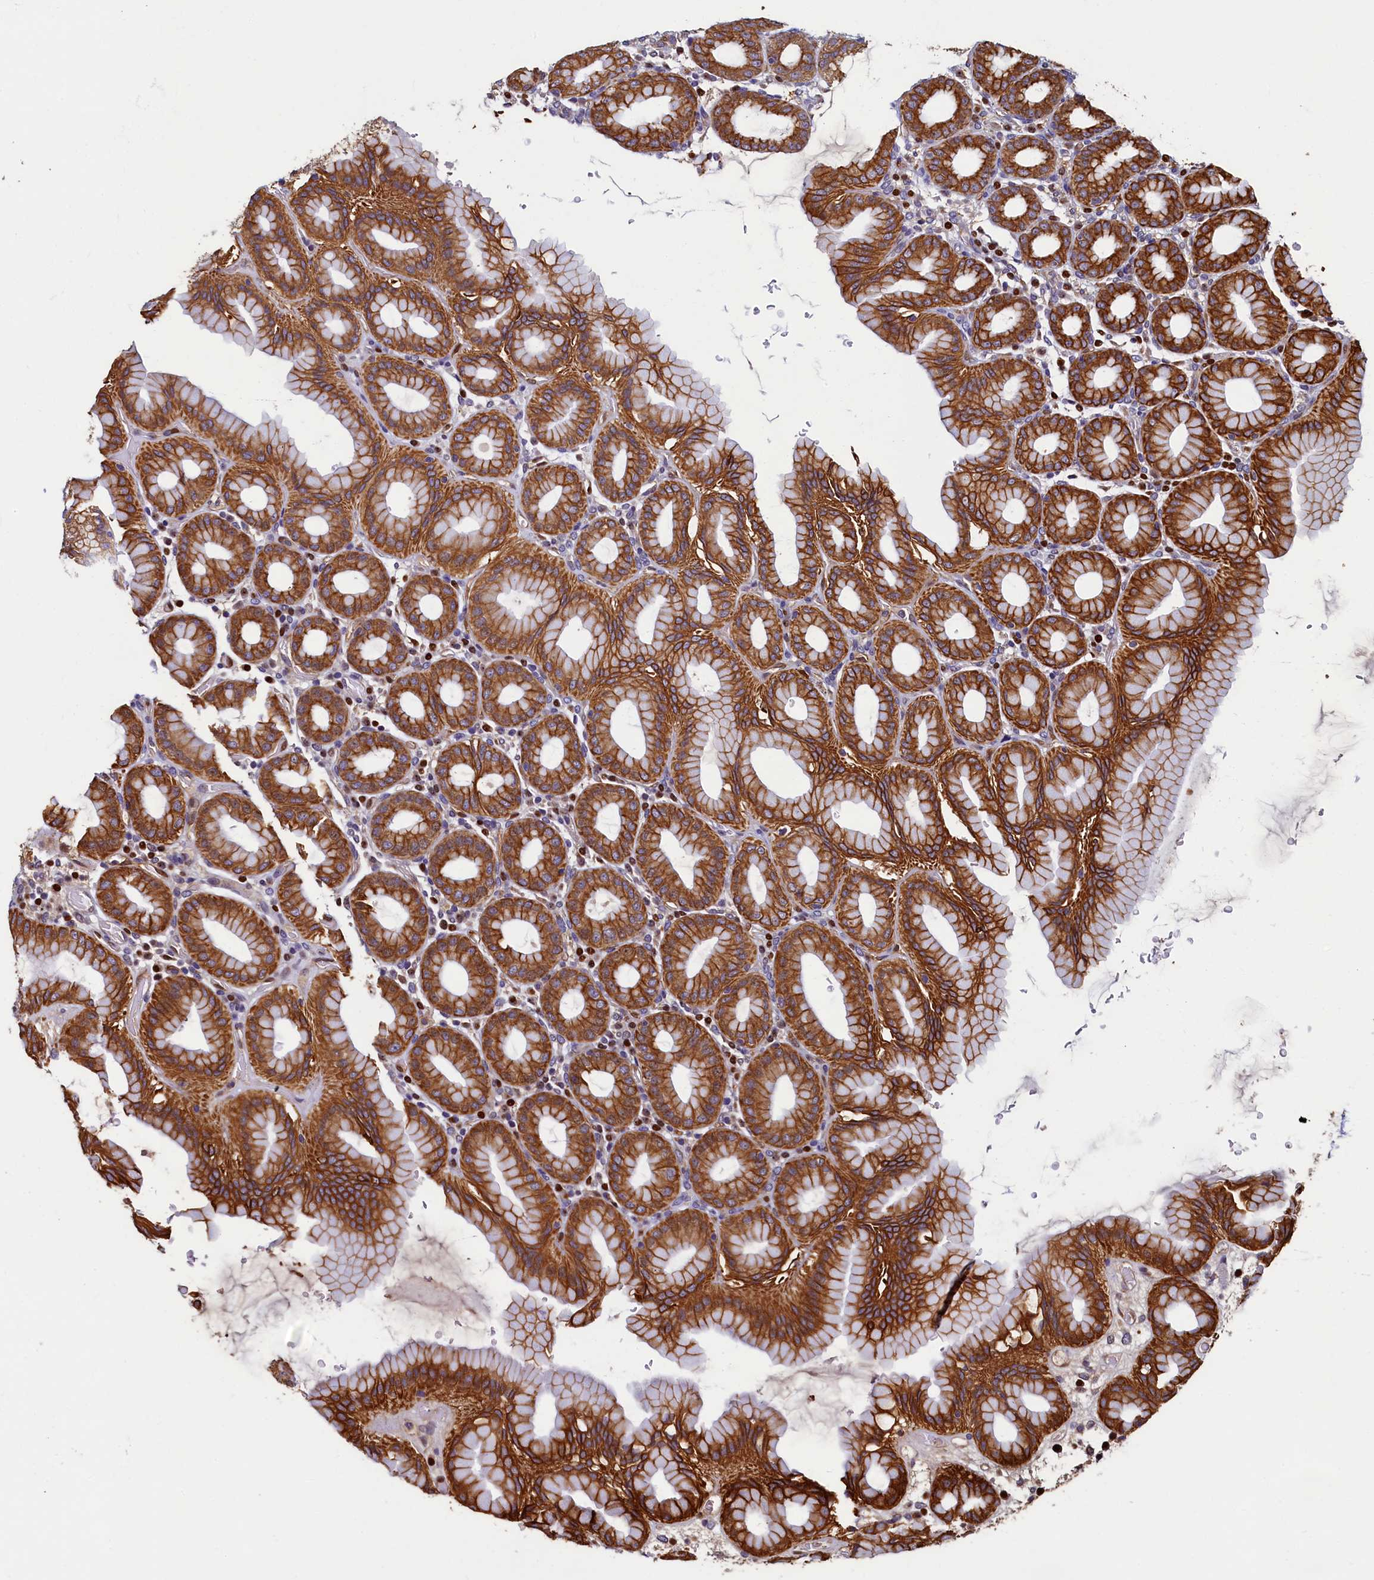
{"staining": {"intensity": "strong", "quantity": "25%-75%", "location": "cytoplasmic/membranous"}, "tissue": "stomach", "cell_type": "Glandular cells", "image_type": "normal", "snomed": [{"axis": "morphology", "description": "Normal tissue, NOS"}, {"axis": "topography", "description": "Stomach, upper"}], "caption": "A micrograph of human stomach stained for a protein exhibits strong cytoplasmic/membranous brown staining in glandular cells.", "gene": "NCKAP5L", "patient": {"sex": "male", "age": 68}}